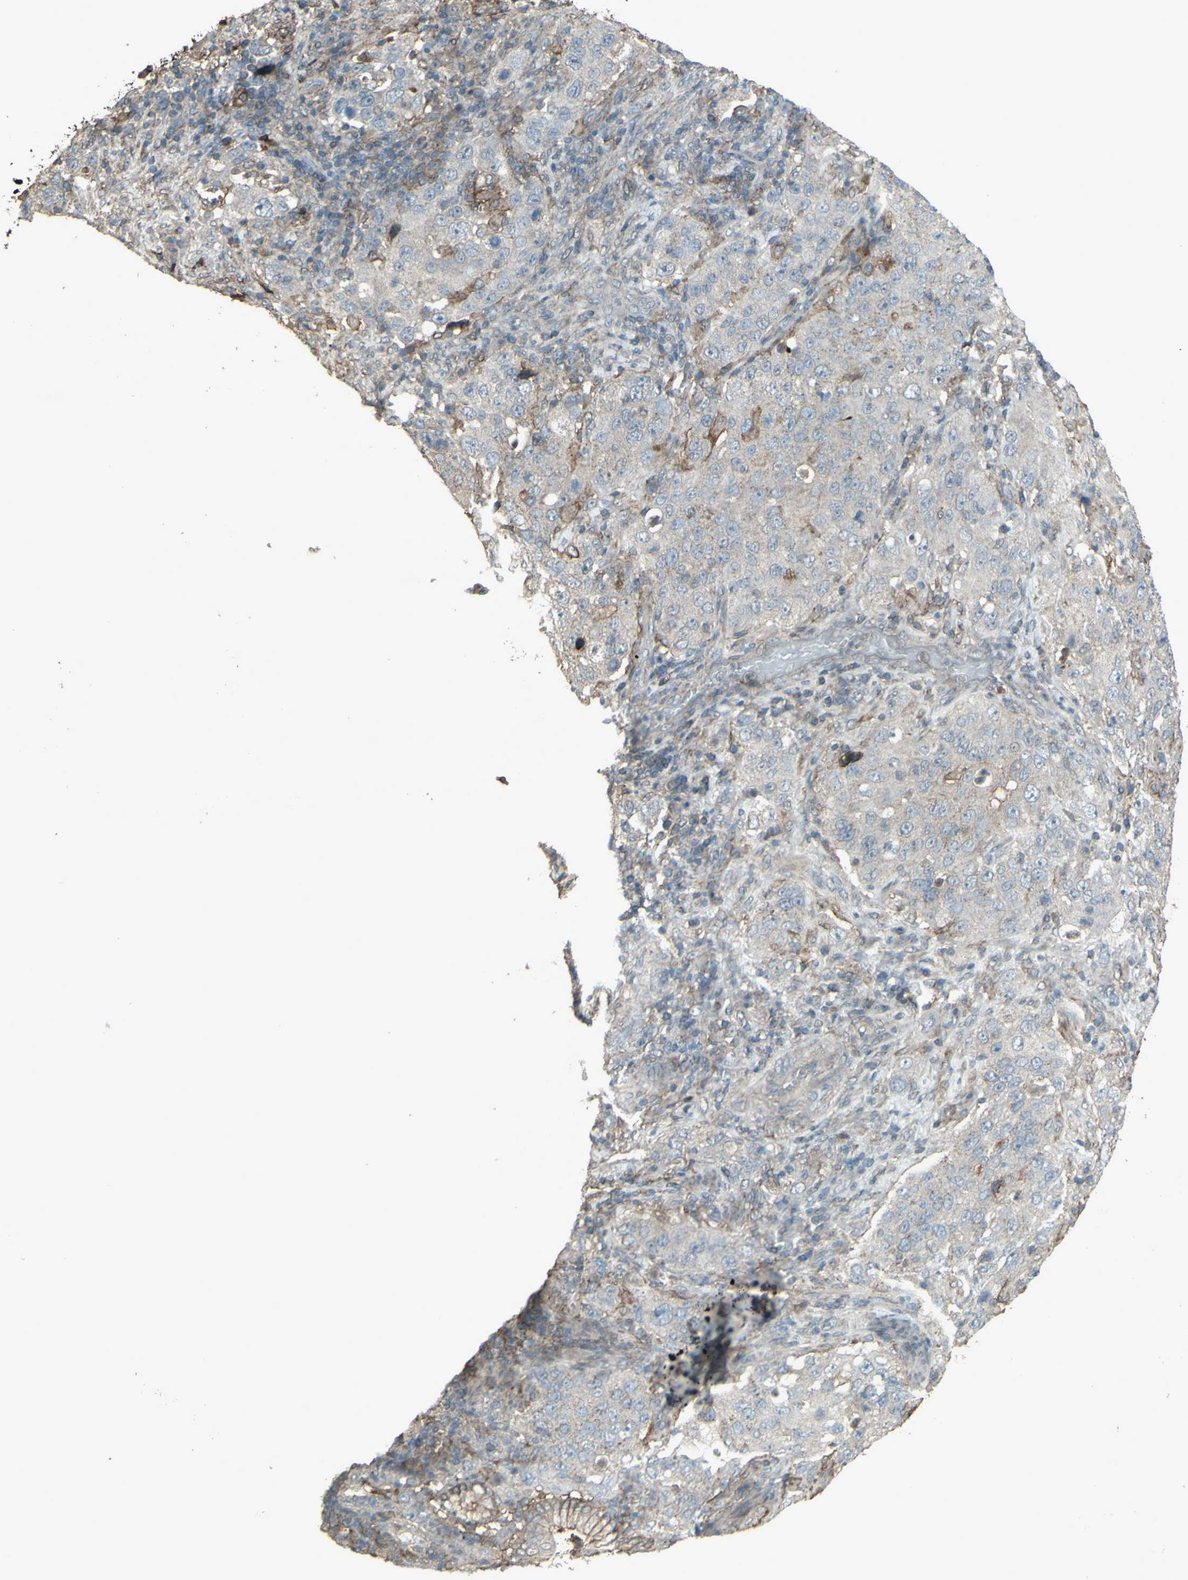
{"staining": {"intensity": "negative", "quantity": "none", "location": "none"}, "tissue": "stomach cancer", "cell_type": "Tumor cells", "image_type": "cancer", "snomed": [{"axis": "morphology", "description": "Normal tissue, NOS"}, {"axis": "morphology", "description": "Adenocarcinoma, NOS"}, {"axis": "topography", "description": "Stomach"}], "caption": "An immunohistochemistry histopathology image of adenocarcinoma (stomach) is shown. There is no staining in tumor cells of adenocarcinoma (stomach).", "gene": "SMO", "patient": {"sex": "male", "age": 48}}